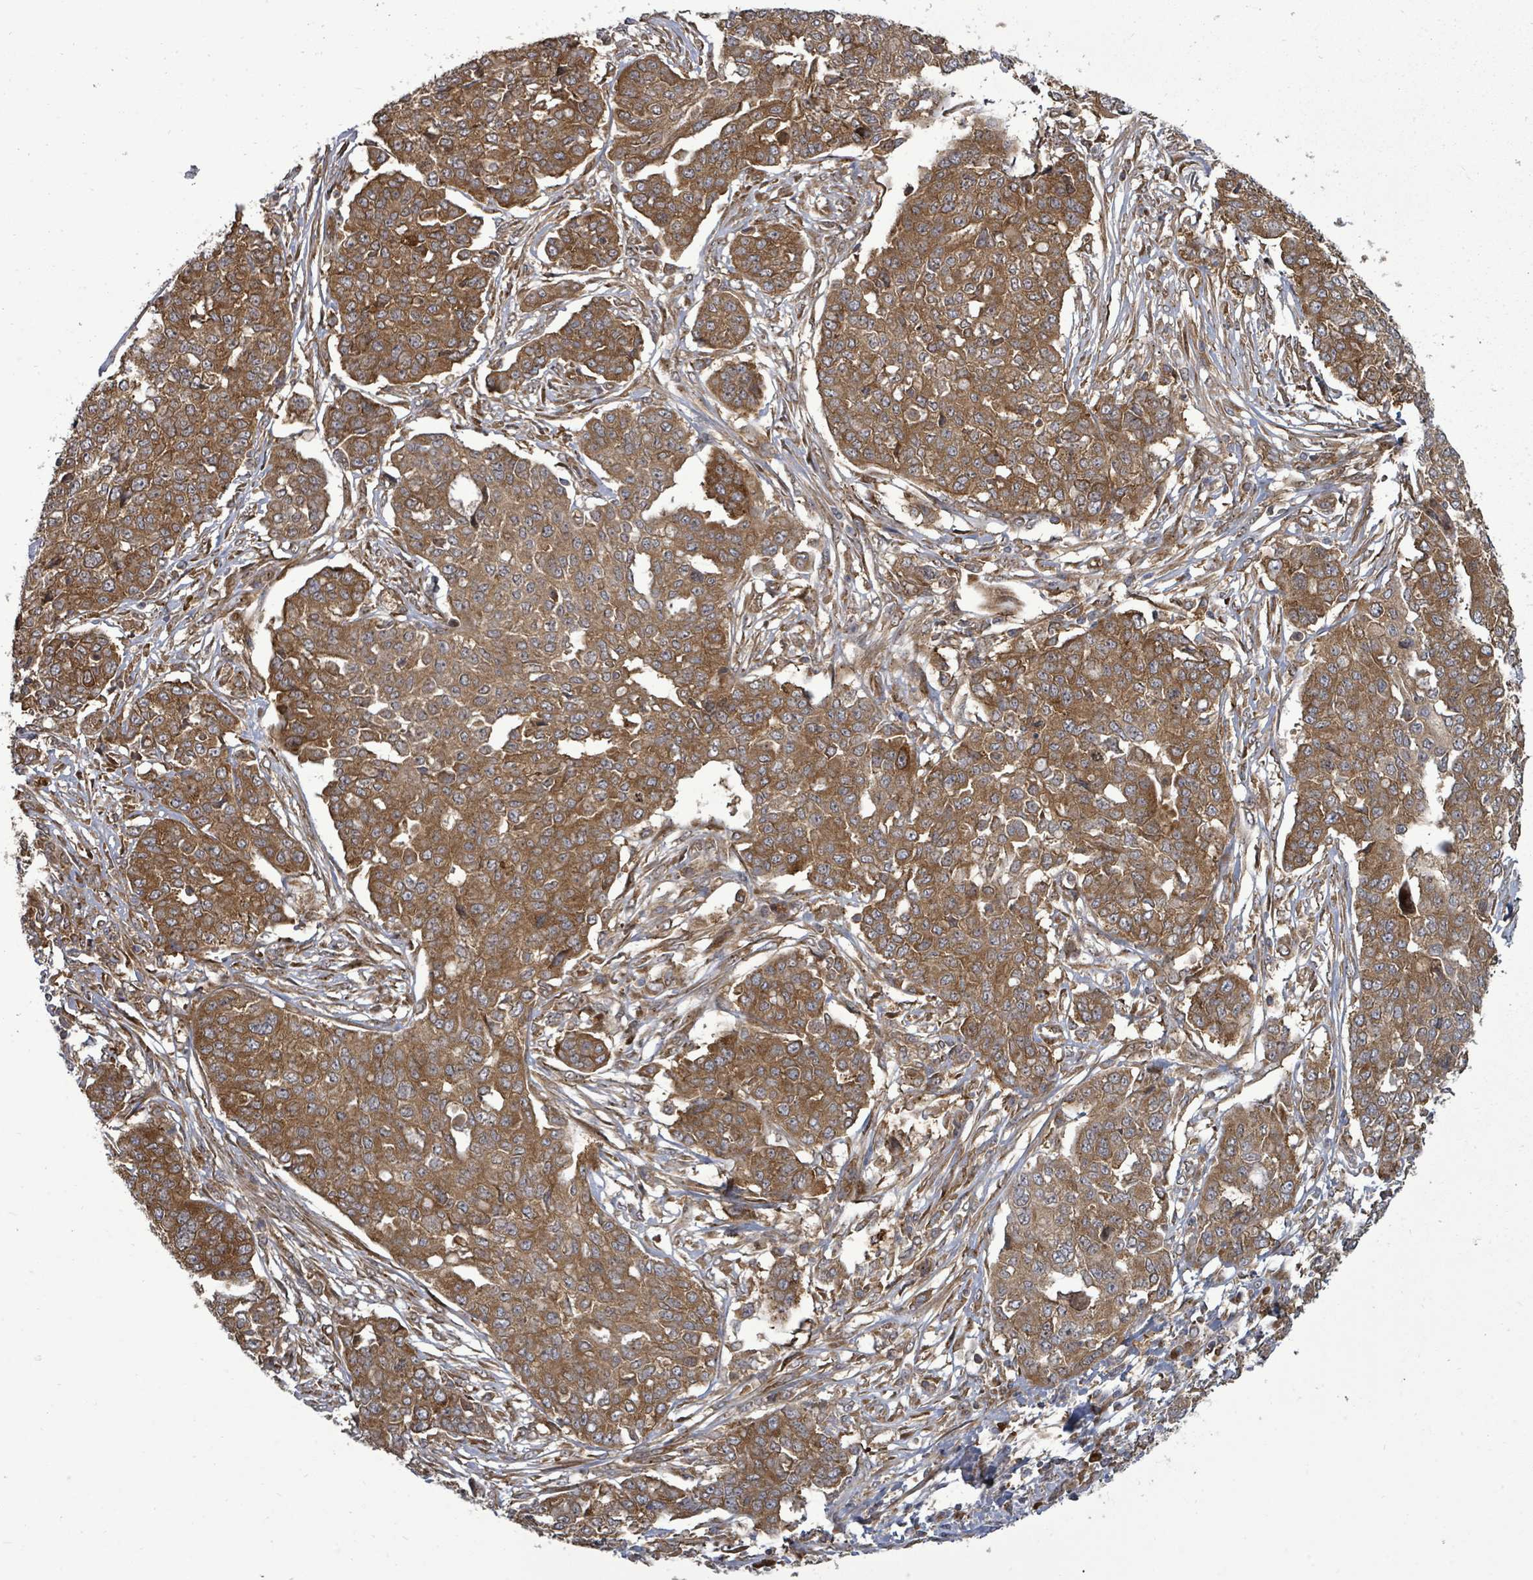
{"staining": {"intensity": "moderate", "quantity": ">75%", "location": "cytoplasmic/membranous"}, "tissue": "ovarian cancer", "cell_type": "Tumor cells", "image_type": "cancer", "snomed": [{"axis": "morphology", "description": "Cystadenocarcinoma, serous, NOS"}, {"axis": "topography", "description": "Soft tissue"}, {"axis": "topography", "description": "Ovary"}], "caption": "The histopathology image exhibits staining of serous cystadenocarcinoma (ovarian), revealing moderate cytoplasmic/membranous protein expression (brown color) within tumor cells.", "gene": "EIF3C", "patient": {"sex": "female", "age": 57}}